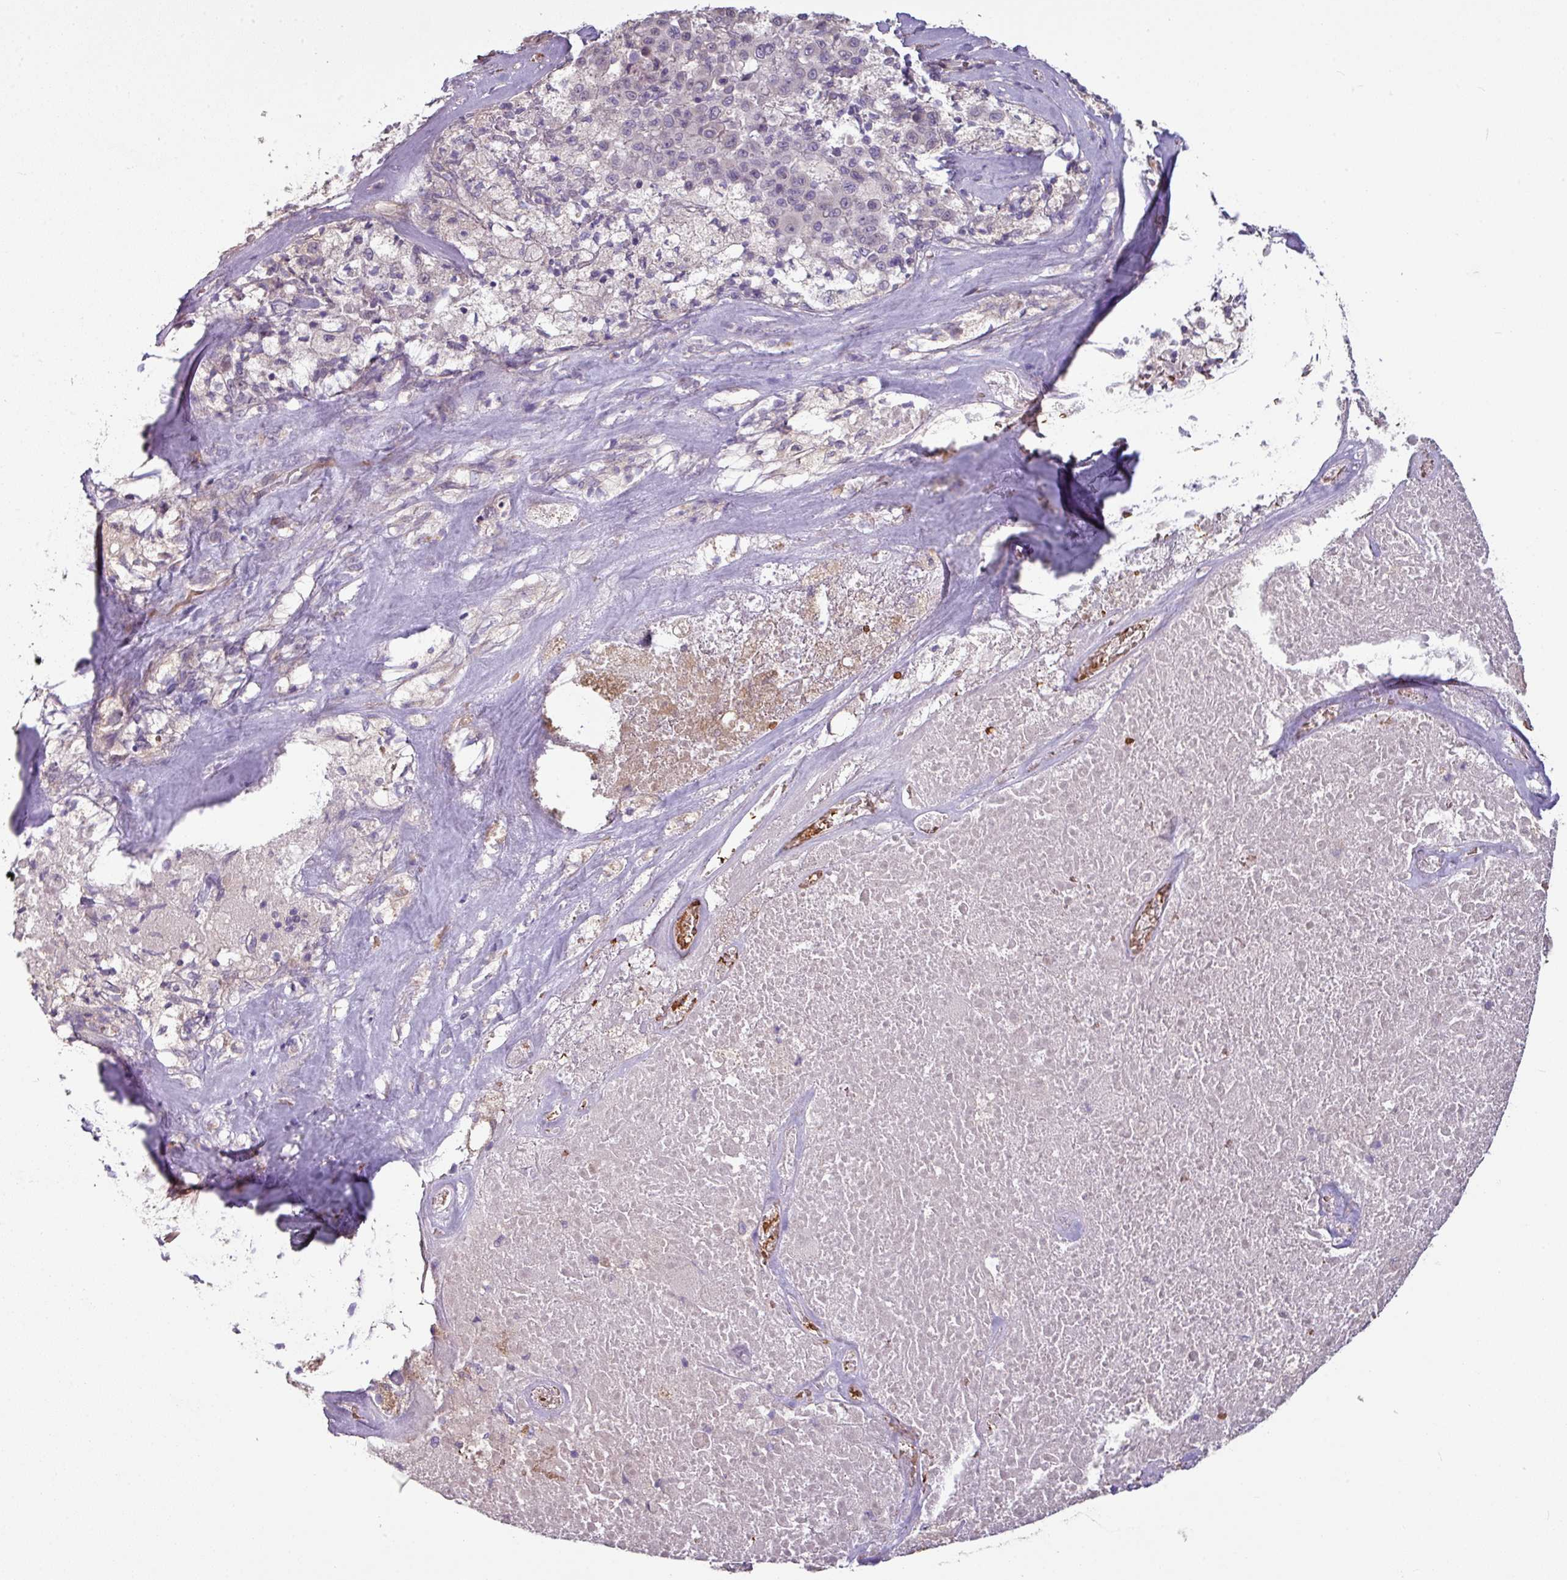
{"staining": {"intensity": "negative", "quantity": "none", "location": "none"}, "tissue": "melanoma", "cell_type": "Tumor cells", "image_type": "cancer", "snomed": [{"axis": "morphology", "description": "Malignant melanoma, Metastatic site"}, {"axis": "topography", "description": "Lymph node"}], "caption": "Tumor cells show no significant protein positivity in malignant melanoma (metastatic site).", "gene": "NHSL2", "patient": {"sex": "male", "age": 62}}